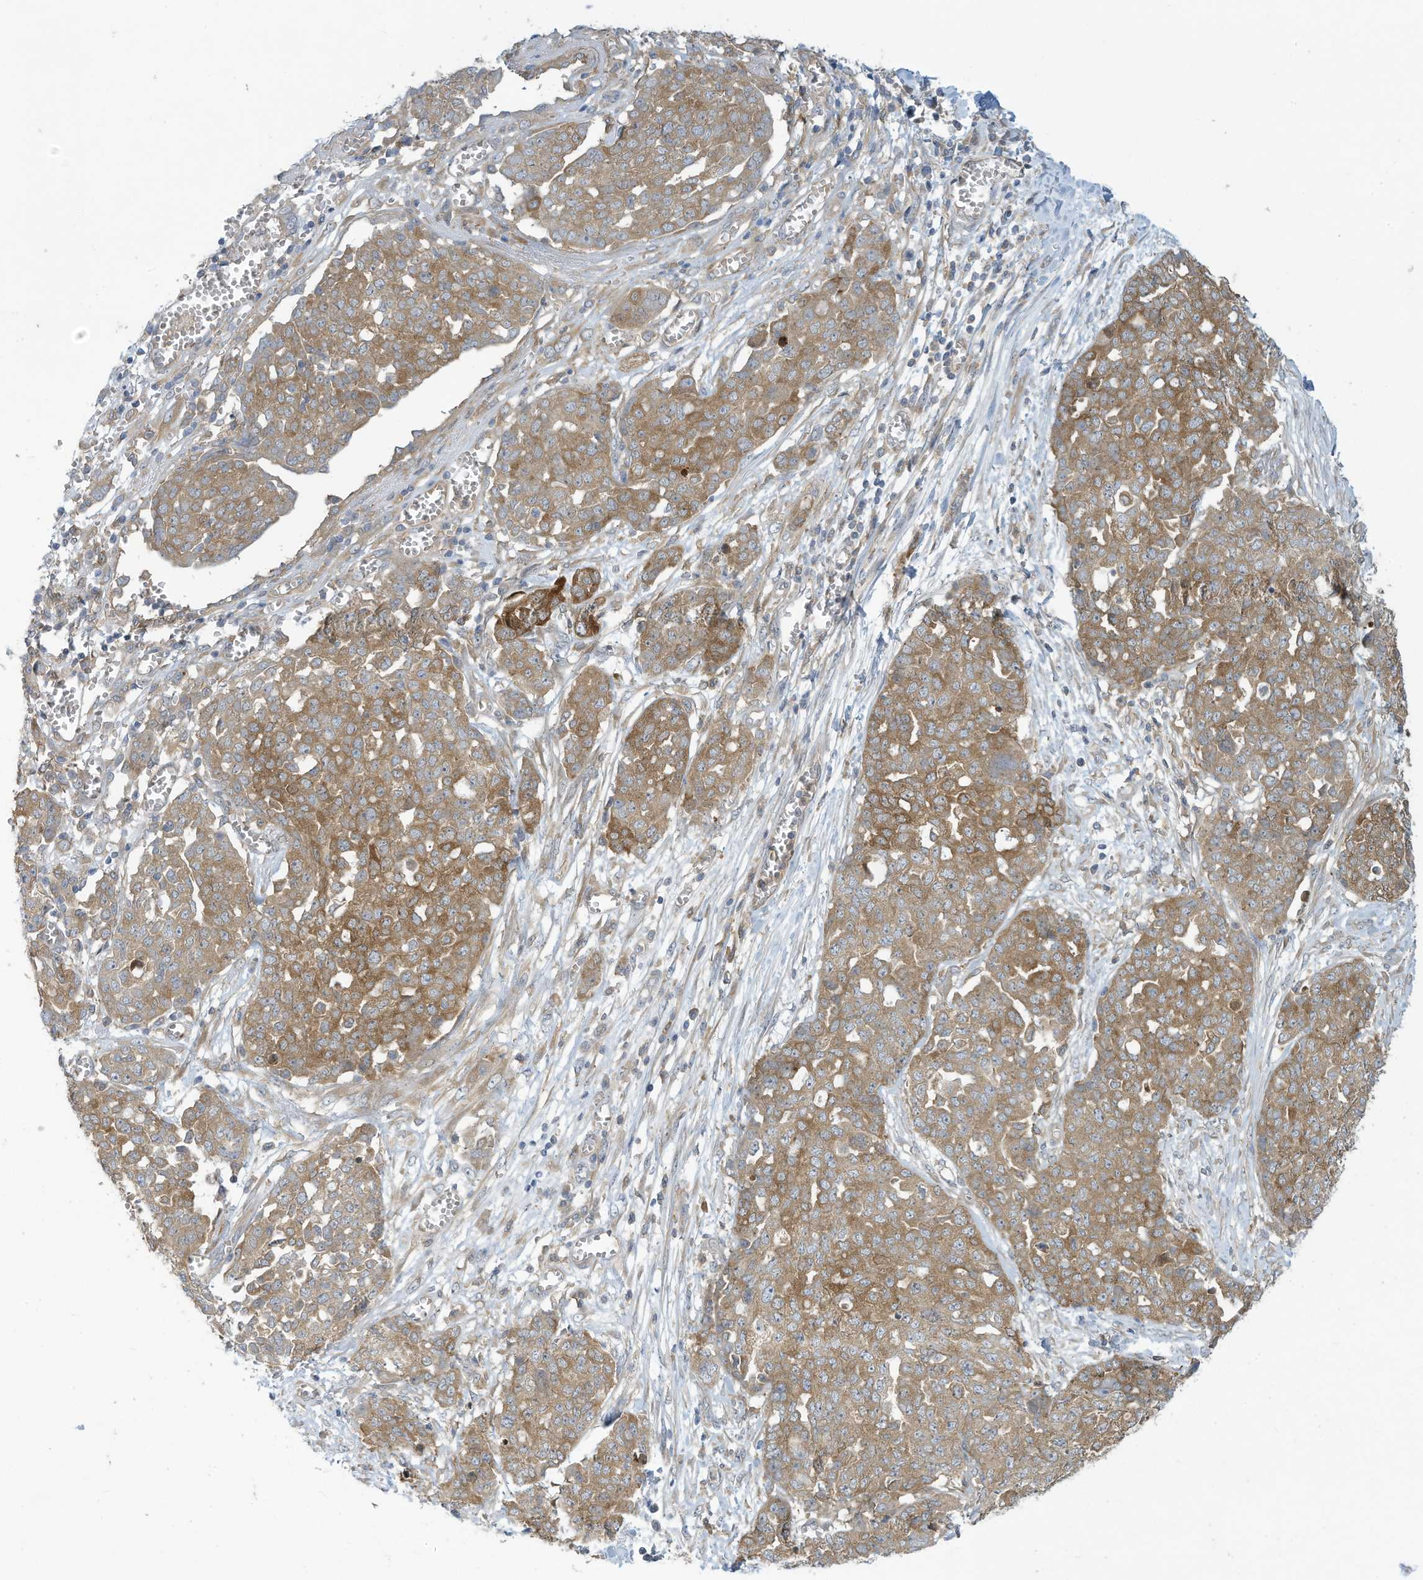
{"staining": {"intensity": "moderate", "quantity": ">75%", "location": "cytoplasmic/membranous"}, "tissue": "ovarian cancer", "cell_type": "Tumor cells", "image_type": "cancer", "snomed": [{"axis": "morphology", "description": "Cystadenocarcinoma, serous, NOS"}, {"axis": "topography", "description": "Soft tissue"}, {"axis": "topography", "description": "Ovary"}], "caption": "Approximately >75% of tumor cells in ovarian serous cystadenocarcinoma reveal moderate cytoplasmic/membranous protein expression as visualized by brown immunohistochemical staining.", "gene": "ADI1", "patient": {"sex": "female", "age": 57}}